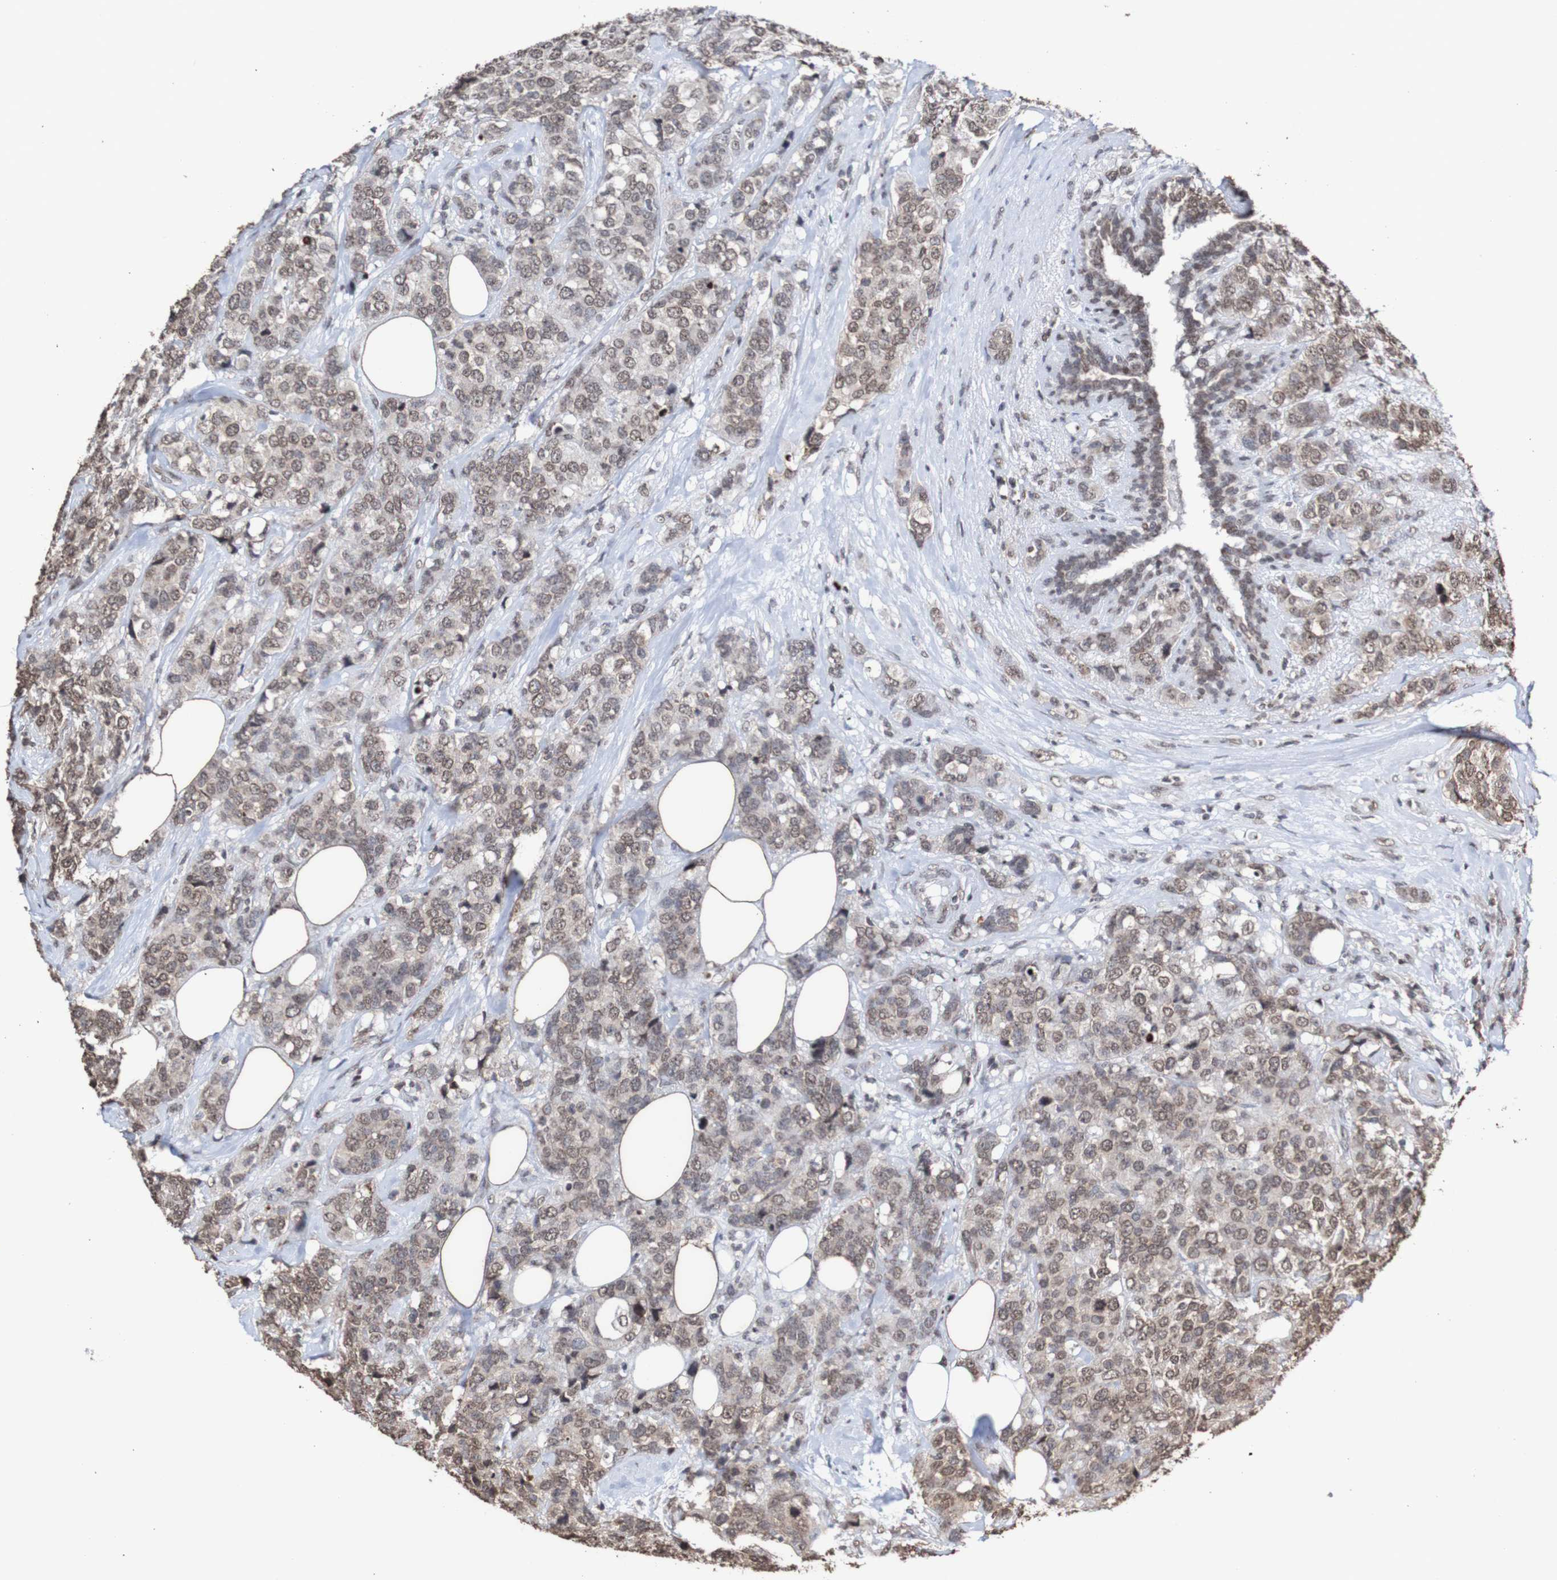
{"staining": {"intensity": "weak", "quantity": "25%-75%", "location": "cytoplasmic/membranous,nuclear"}, "tissue": "breast cancer", "cell_type": "Tumor cells", "image_type": "cancer", "snomed": [{"axis": "morphology", "description": "Lobular carcinoma"}, {"axis": "topography", "description": "Breast"}], "caption": "Breast lobular carcinoma stained for a protein reveals weak cytoplasmic/membranous and nuclear positivity in tumor cells.", "gene": "GFI1", "patient": {"sex": "female", "age": 59}}